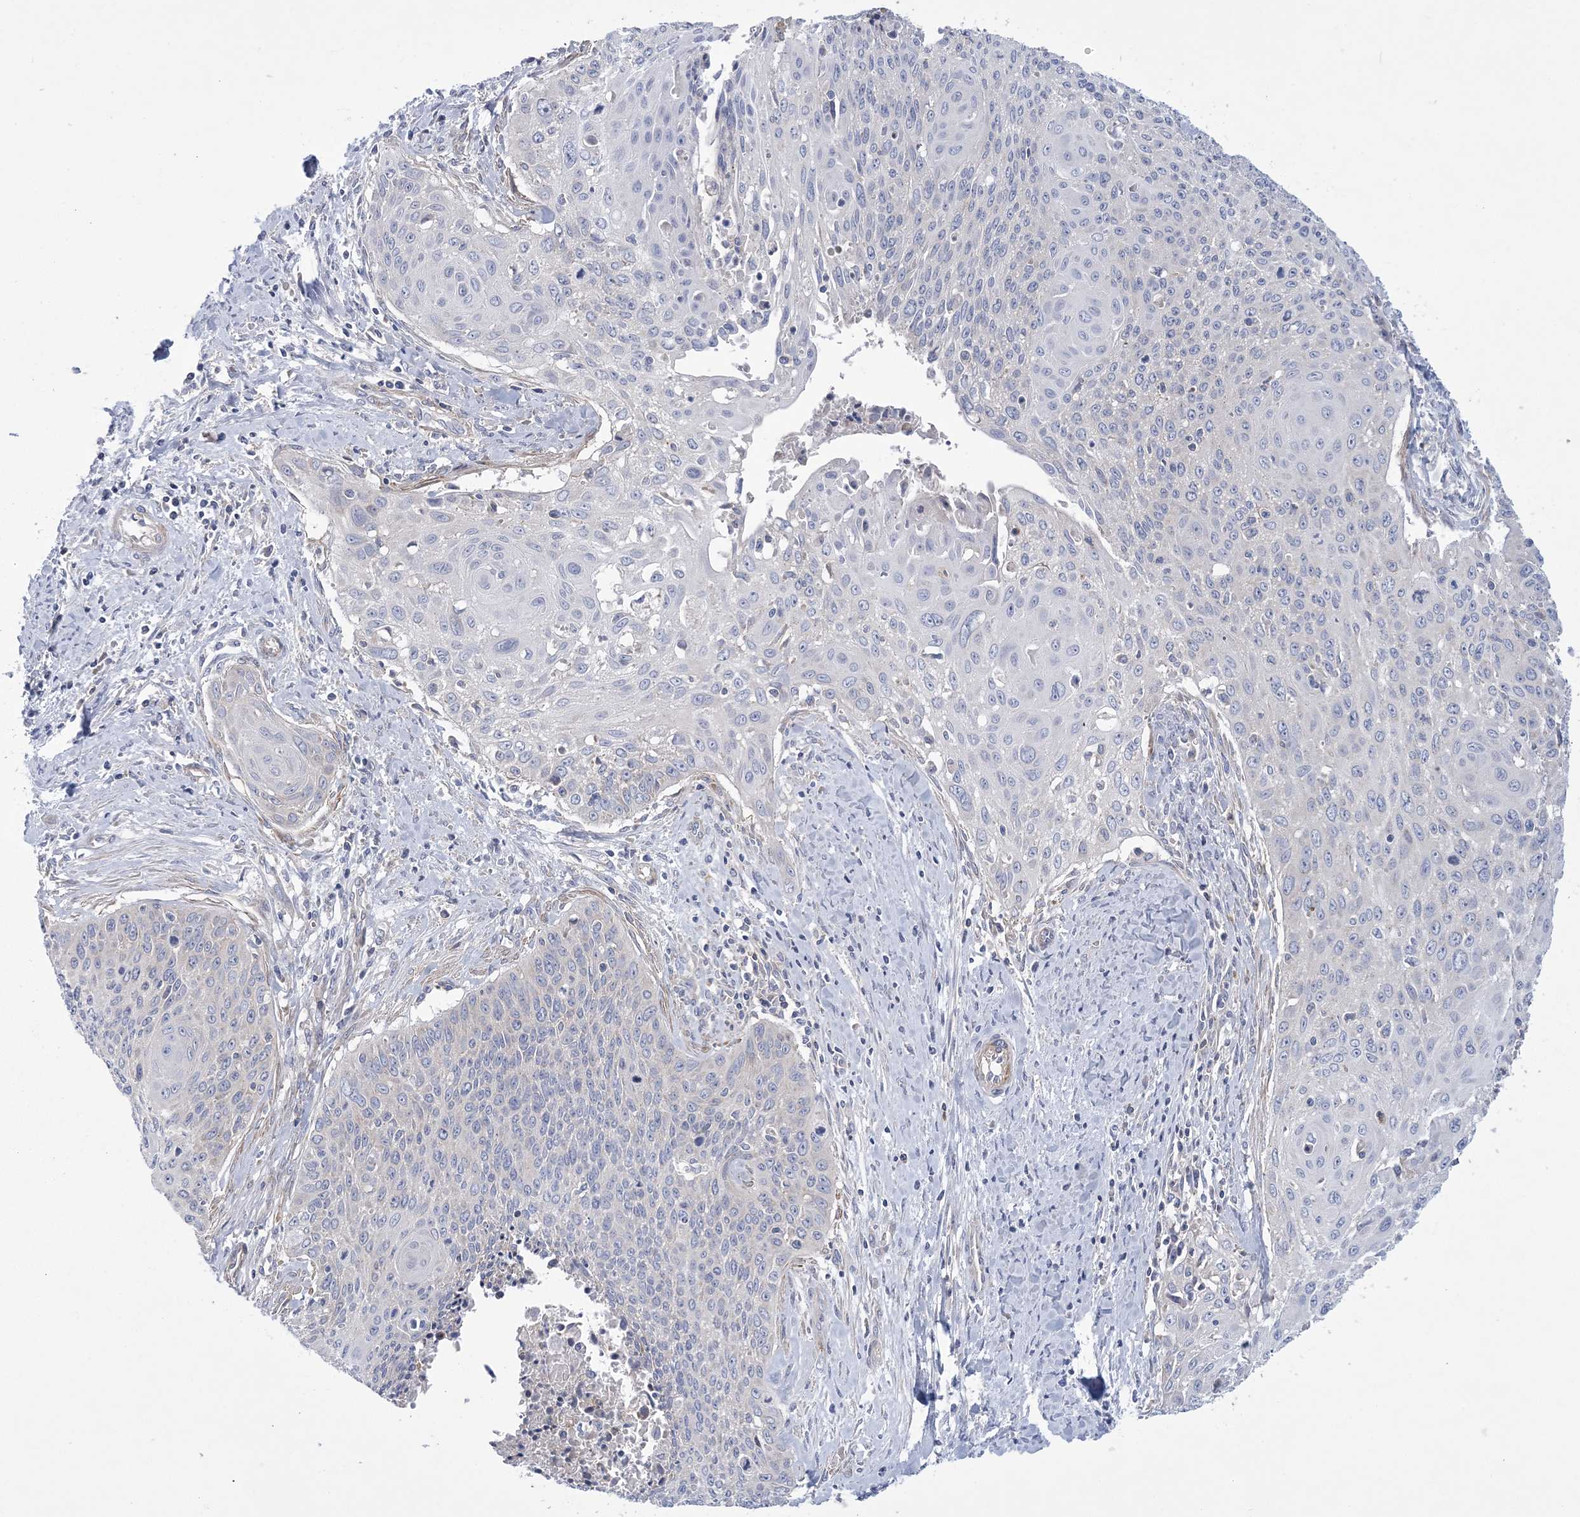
{"staining": {"intensity": "negative", "quantity": "none", "location": "none"}, "tissue": "cervical cancer", "cell_type": "Tumor cells", "image_type": "cancer", "snomed": [{"axis": "morphology", "description": "Squamous cell carcinoma, NOS"}, {"axis": "topography", "description": "Cervix"}], "caption": "A high-resolution photomicrograph shows immunohistochemistry (IHC) staining of cervical cancer, which reveals no significant staining in tumor cells. (DAB (3,3'-diaminobenzidine) immunohistochemistry visualized using brightfield microscopy, high magnification).", "gene": "ARSJ", "patient": {"sex": "female", "age": 55}}